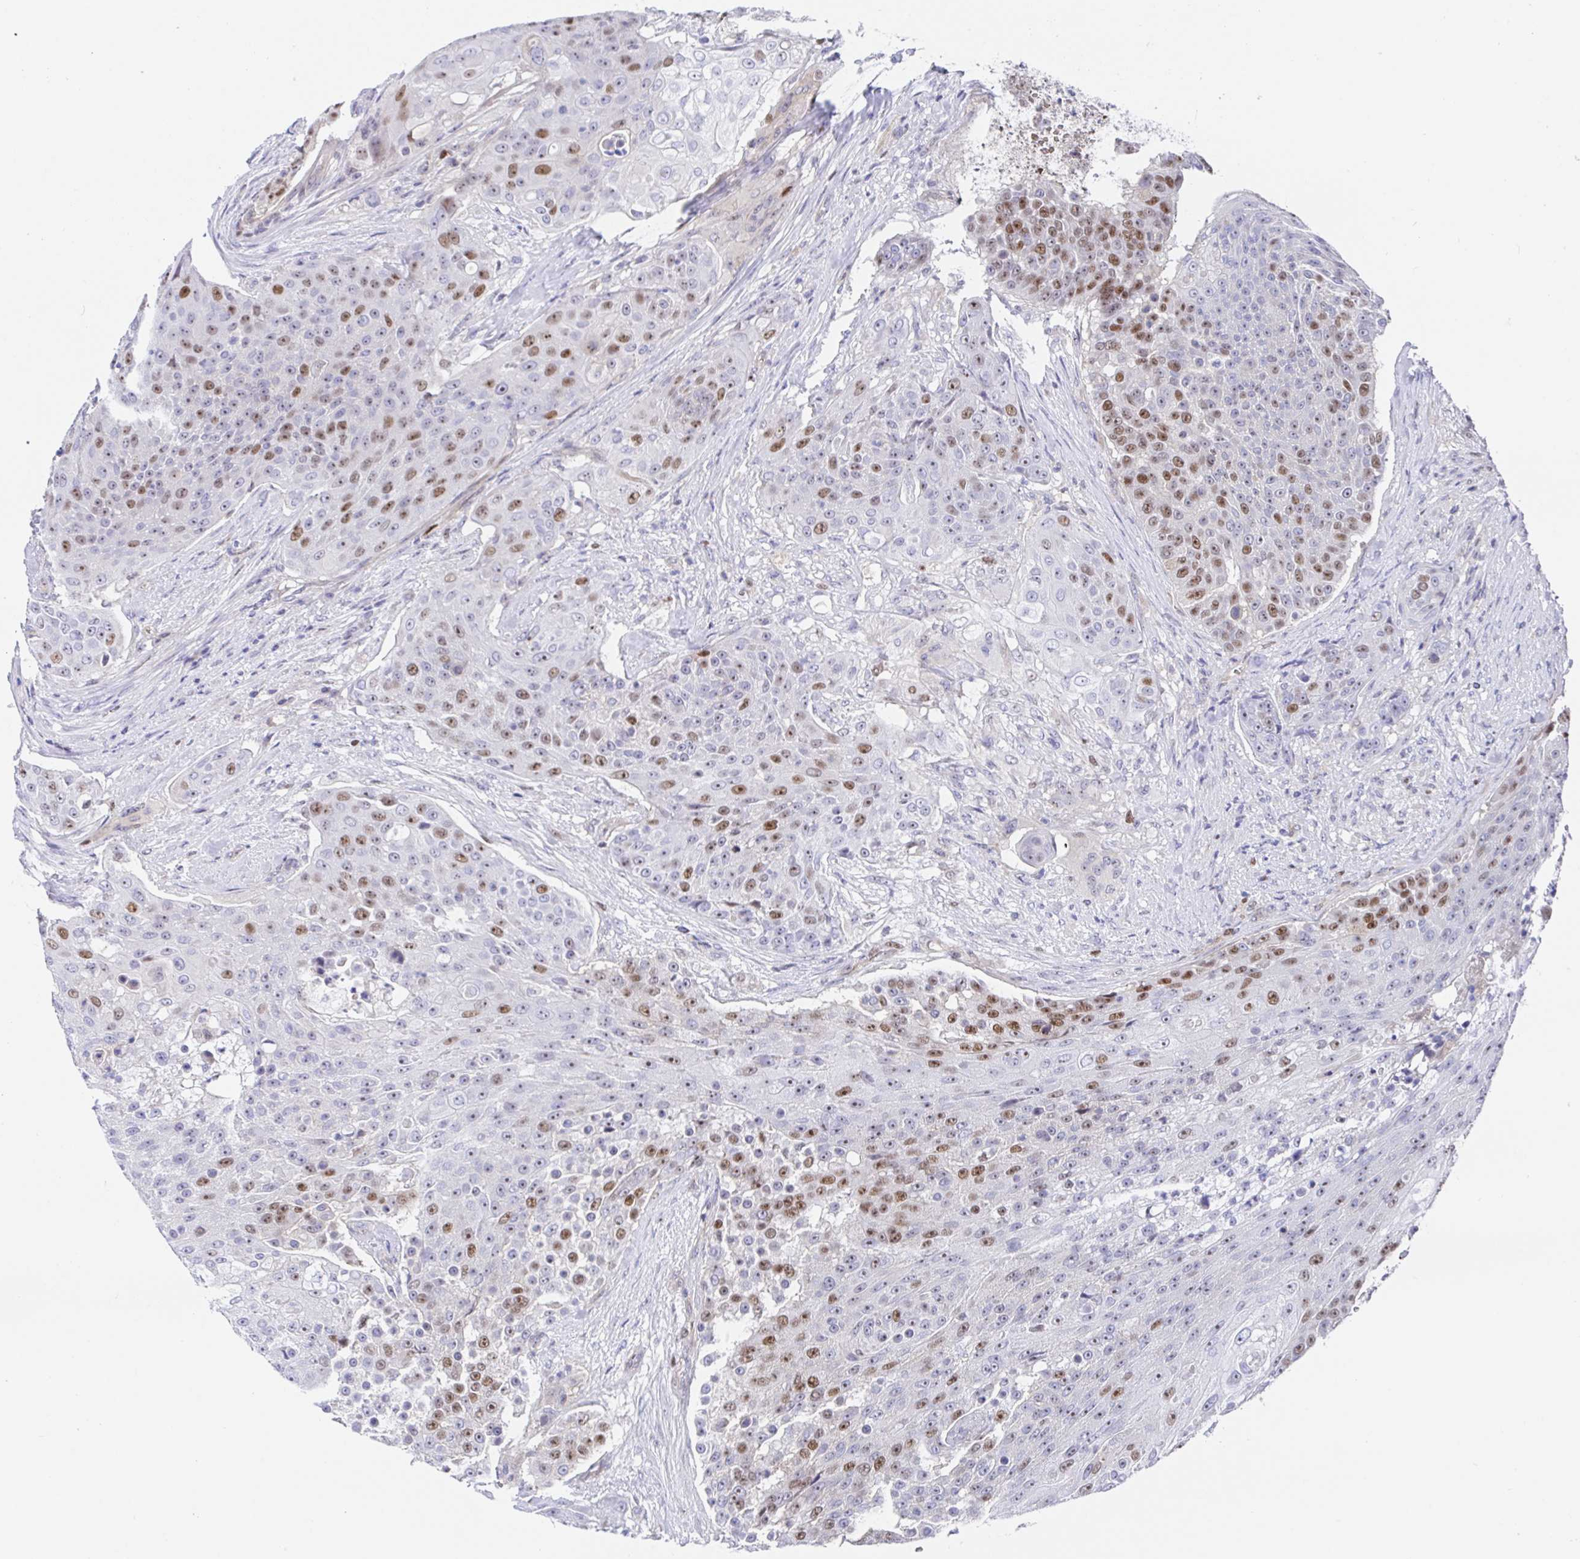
{"staining": {"intensity": "moderate", "quantity": "25%-75%", "location": "nuclear"}, "tissue": "urothelial cancer", "cell_type": "Tumor cells", "image_type": "cancer", "snomed": [{"axis": "morphology", "description": "Urothelial carcinoma, High grade"}, {"axis": "topography", "description": "Urinary bladder"}], "caption": "Brown immunohistochemical staining in urothelial carcinoma (high-grade) displays moderate nuclear staining in about 25%-75% of tumor cells. Ihc stains the protein in brown and the nuclei are stained blue.", "gene": "TIMELESS", "patient": {"sex": "female", "age": 63}}